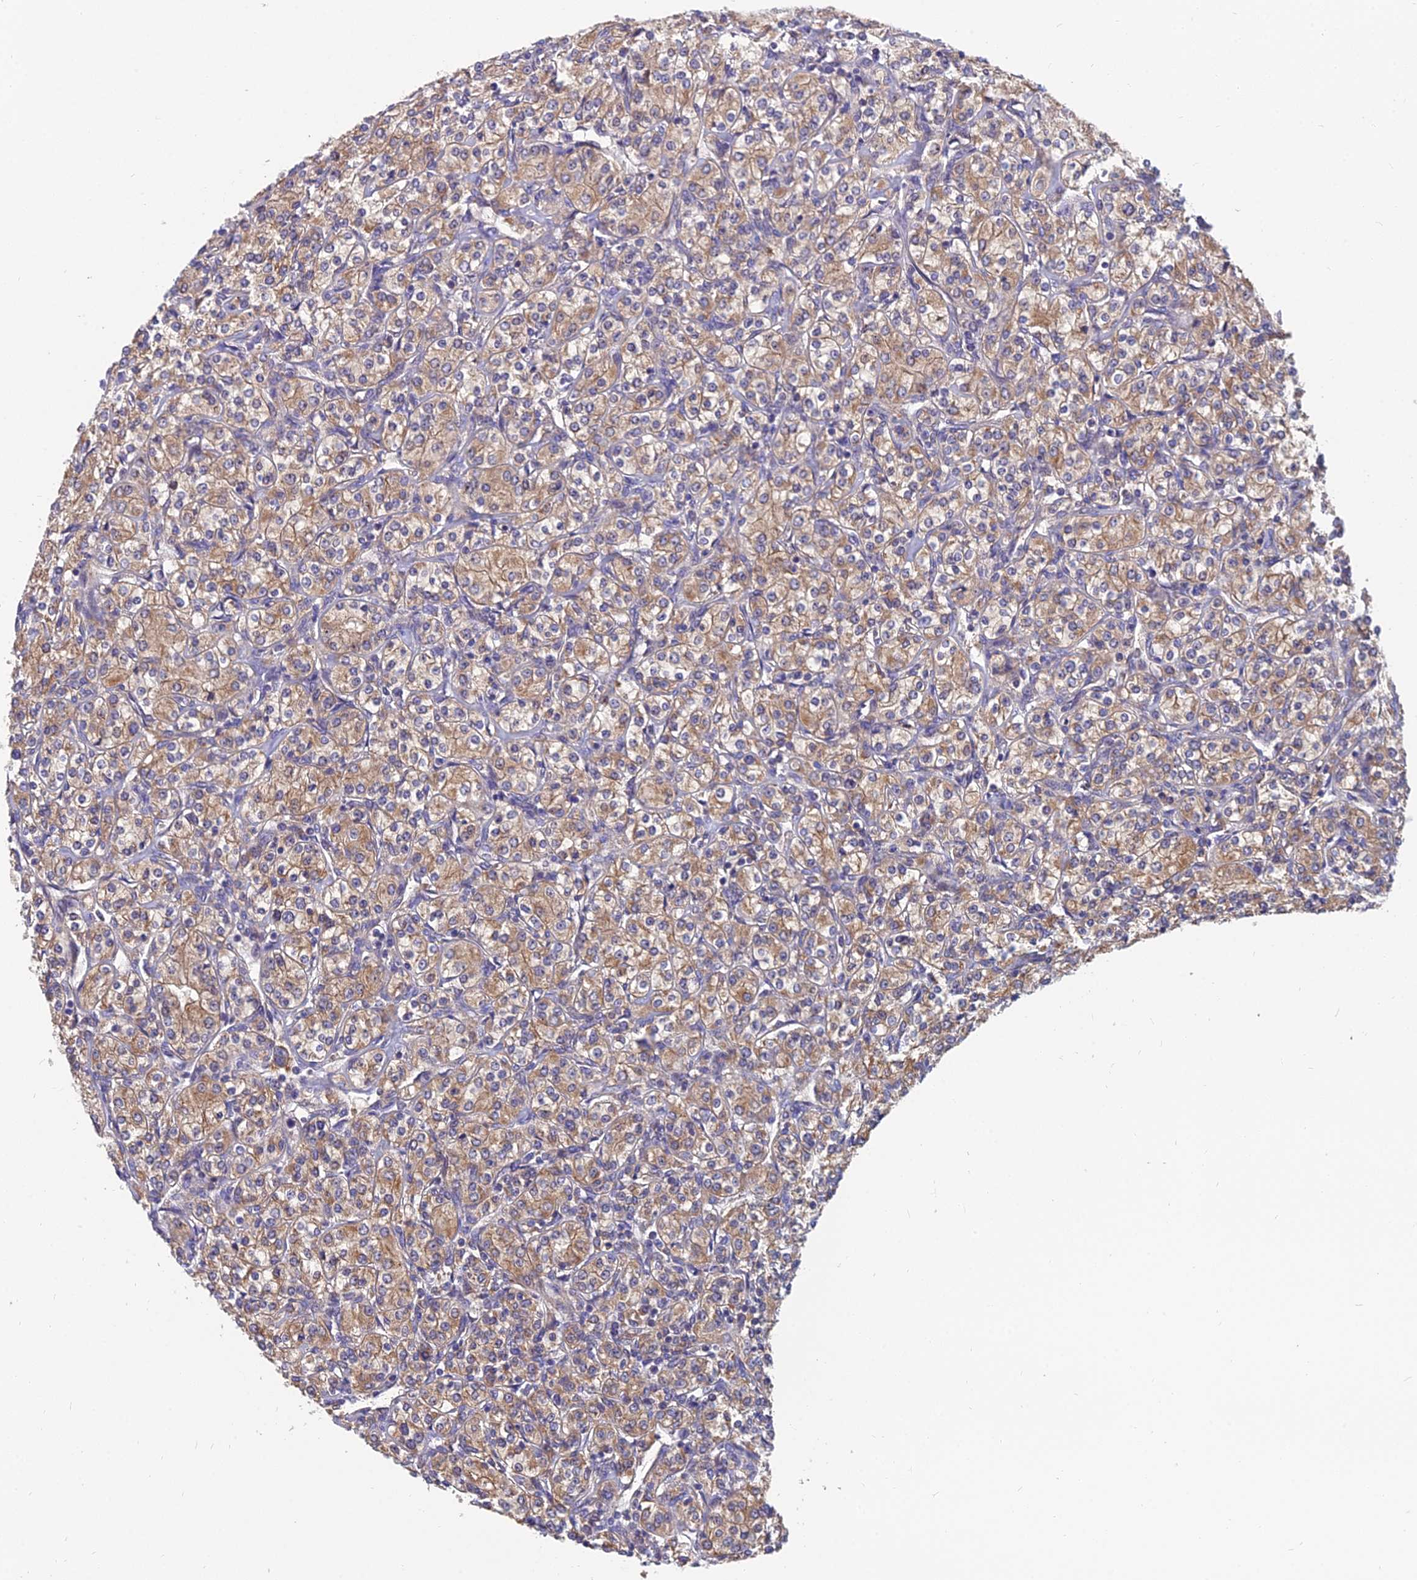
{"staining": {"intensity": "moderate", "quantity": ">75%", "location": "cytoplasmic/membranous"}, "tissue": "renal cancer", "cell_type": "Tumor cells", "image_type": "cancer", "snomed": [{"axis": "morphology", "description": "Adenocarcinoma, NOS"}, {"axis": "topography", "description": "Kidney"}], "caption": "DAB (3,3'-diaminobenzidine) immunohistochemical staining of adenocarcinoma (renal) shows moderate cytoplasmic/membranous protein positivity in about >75% of tumor cells.", "gene": "UMAD1", "patient": {"sex": "male", "age": 77}}